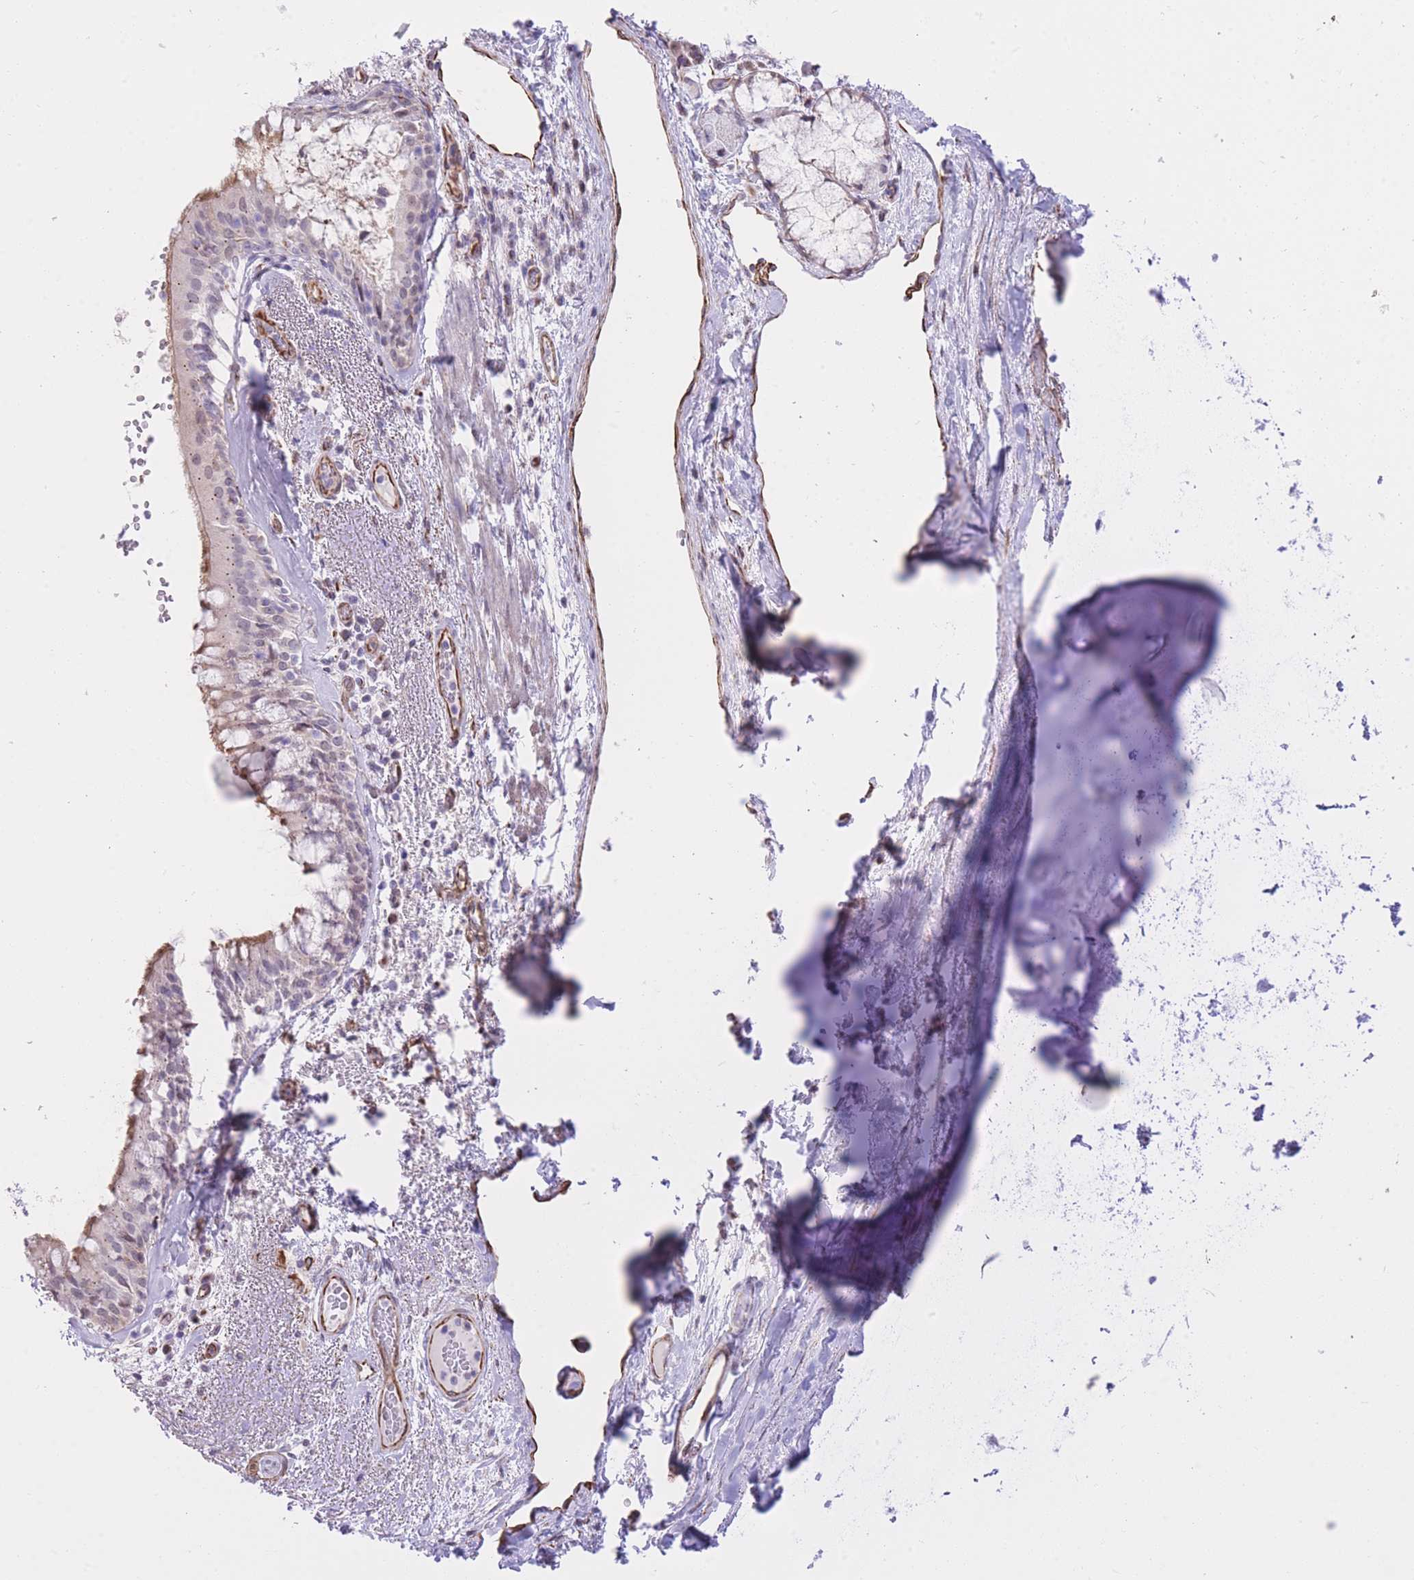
{"staining": {"intensity": "moderate", "quantity": "25%-75%", "location": "cytoplasmic/membranous"}, "tissue": "bronchus", "cell_type": "Respiratory epithelial cells", "image_type": "normal", "snomed": [{"axis": "morphology", "description": "Normal tissue, NOS"}, {"axis": "topography", "description": "Cartilage tissue"}, {"axis": "topography", "description": "Bronchus"}], "caption": "Moderate cytoplasmic/membranous positivity for a protein is seen in approximately 25%-75% of respiratory epithelial cells of unremarkable bronchus using immunohistochemistry (IHC).", "gene": "PSG11", "patient": {"sex": "male", "age": 63}}